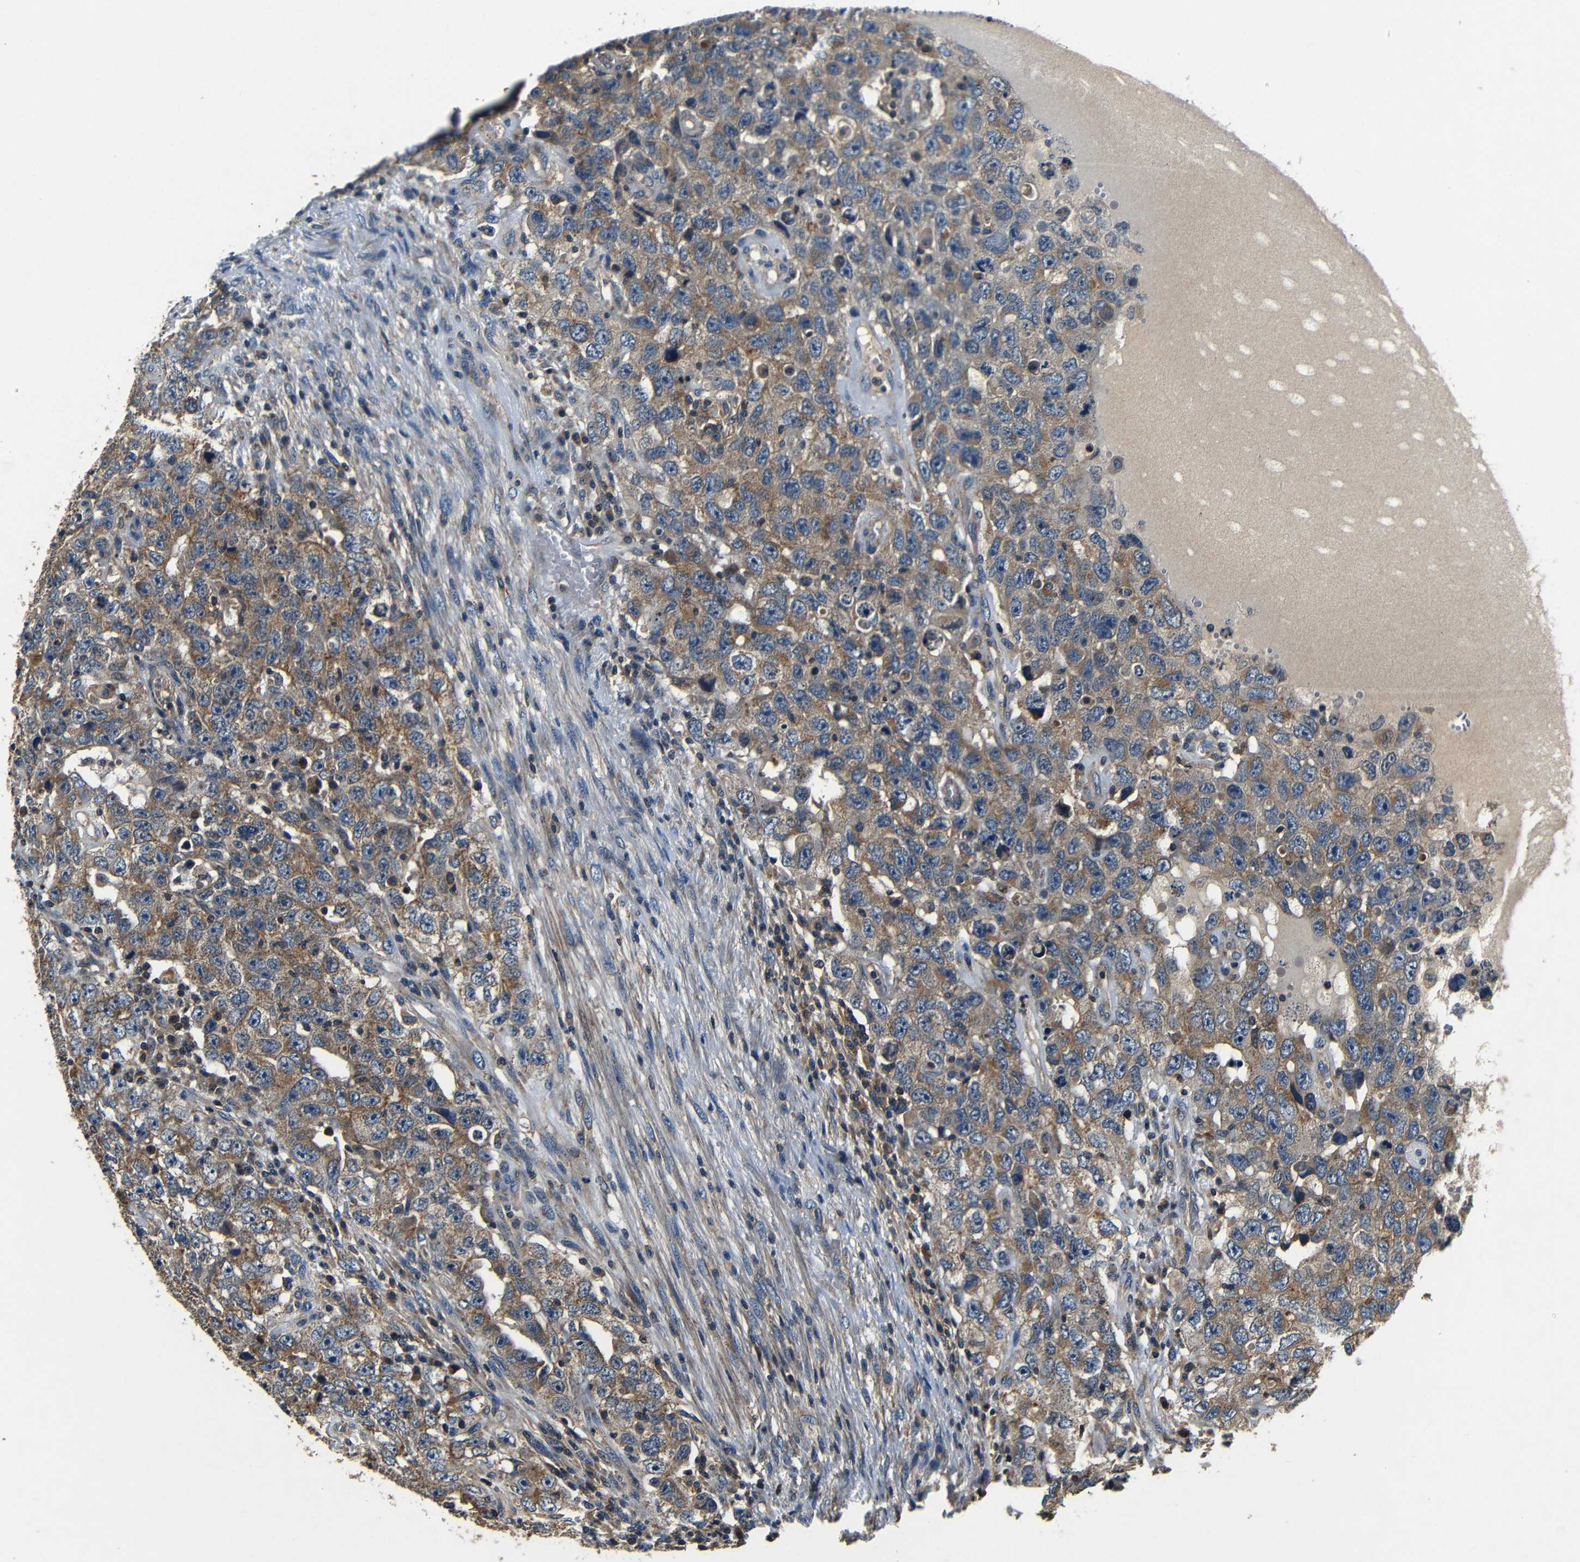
{"staining": {"intensity": "moderate", "quantity": ">75%", "location": "cytoplasmic/membranous"}, "tissue": "testis cancer", "cell_type": "Tumor cells", "image_type": "cancer", "snomed": [{"axis": "morphology", "description": "Carcinoma, Embryonal, NOS"}, {"axis": "topography", "description": "Testis"}], "caption": "Tumor cells show medium levels of moderate cytoplasmic/membranous staining in approximately >75% of cells in testis embryonal carcinoma. Immunohistochemistry (ihc) stains the protein of interest in brown and the nuclei are stained blue.", "gene": "MTX1", "patient": {"sex": "male", "age": 26}}